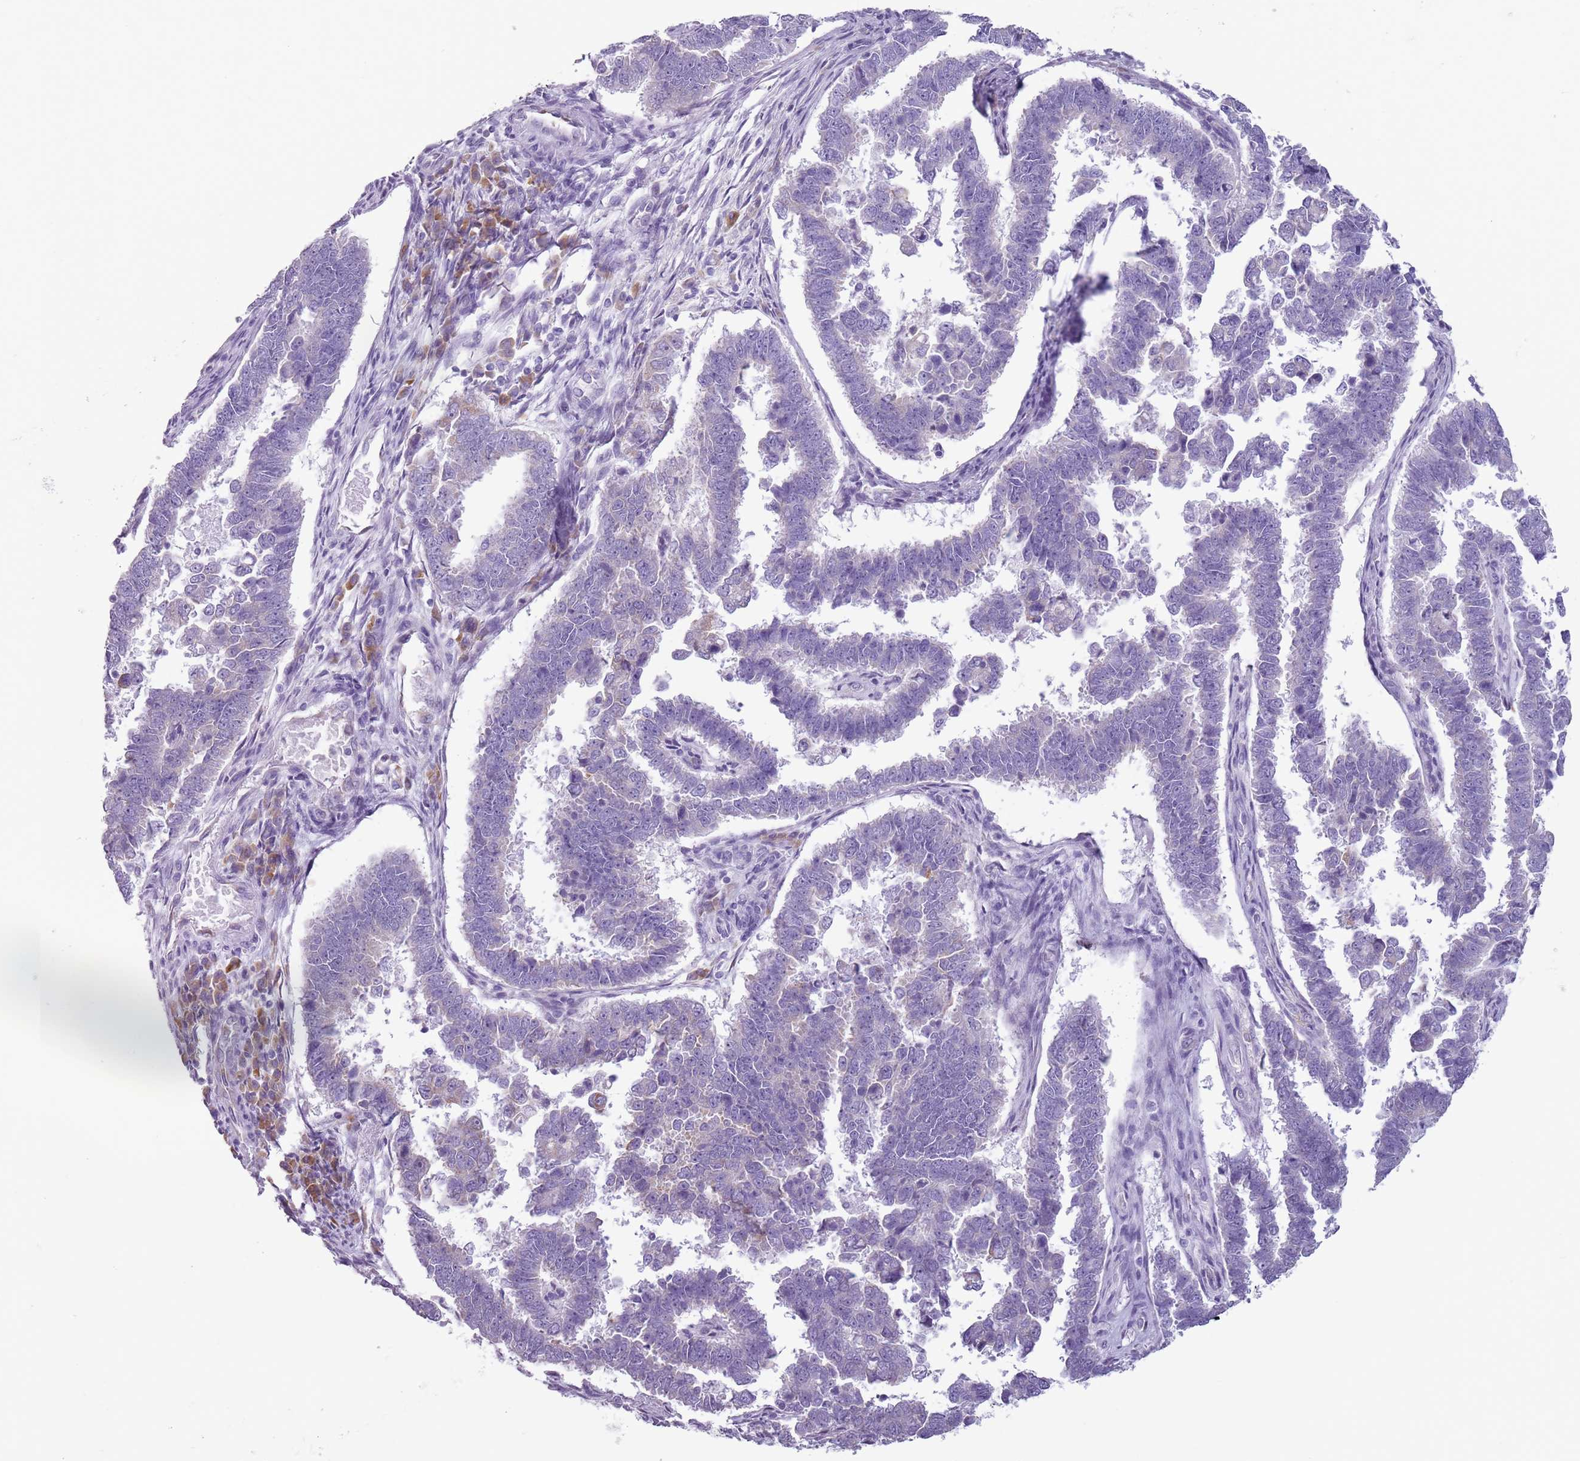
{"staining": {"intensity": "negative", "quantity": "none", "location": "none"}, "tissue": "endometrial cancer", "cell_type": "Tumor cells", "image_type": "cancer", "snomed": [{"axis": "morphology", "description": "Adenocarcinoma, NOS"}, {"axis": "topography", "description": "Endometrium"}], "caption": "This is a histopathology image of IHC staining of adenocarcinoma (endometrial), which shows no expression in tumor cells.", "gene": "HYOU1", "patient": {"sex": "female", "age": 75}}